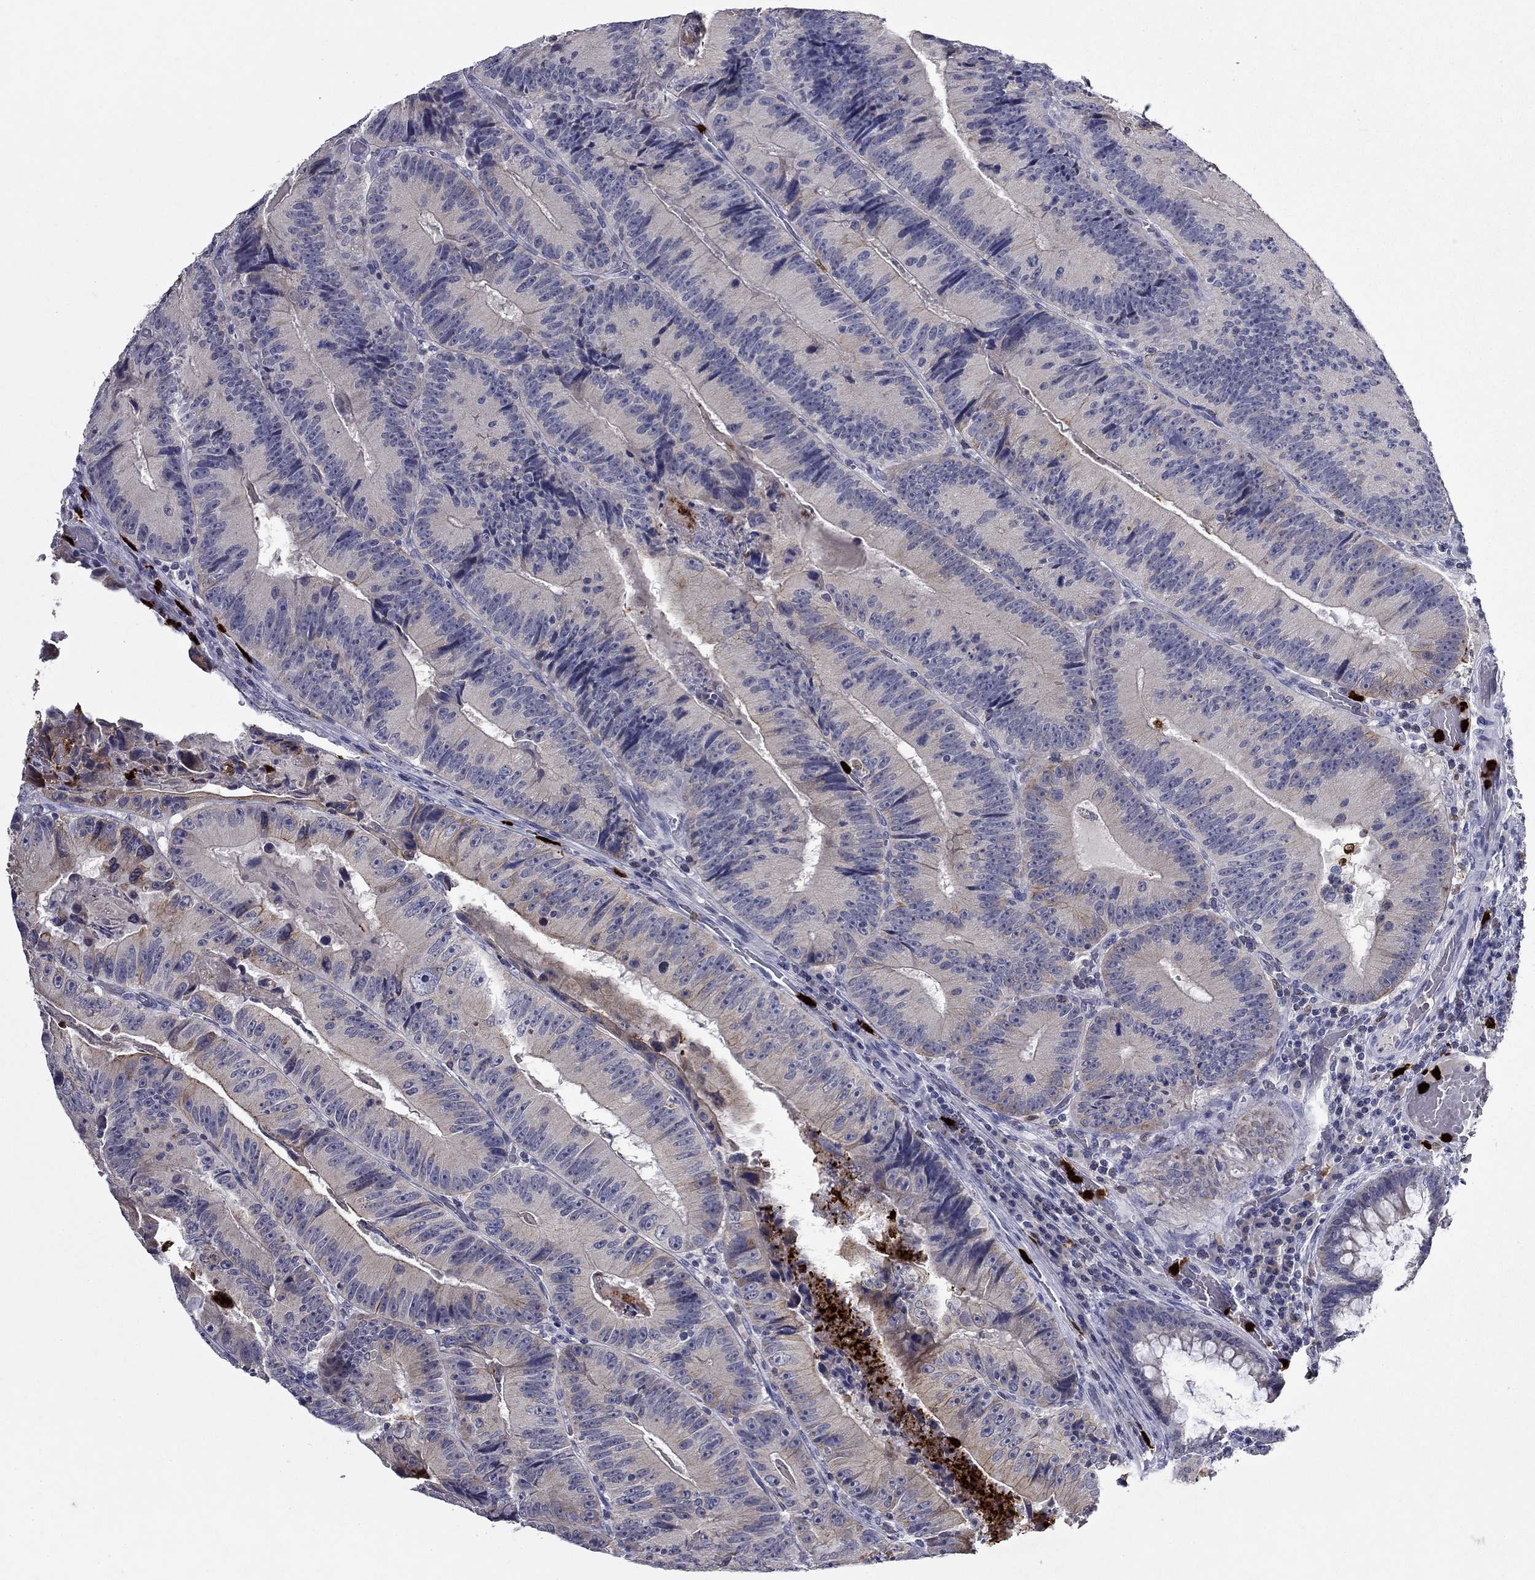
{"staining": {"intensity": "moderate", "quantity": "<25%", "location": "cytoplasmic/membranous"}, "tissue": "colorectal cancer", "cell_type": "Tumor cells", "image_type": "cancer", "snomed": [{"axis": "morphology", "description": "Adenocarcinoma, NOS"}, {"axis": "topography", "description": "Colon"}], "caption": "Colorectal adenocarcinoma tissue demonstrates moderate cytoplasmic/membranous staining in approximately <25% of tumor cells The protein of interest is shown in brown color, while the nuclei are stained blue.", "gene": "IRF5", "patient": {"sex": "female", "age": 86}}